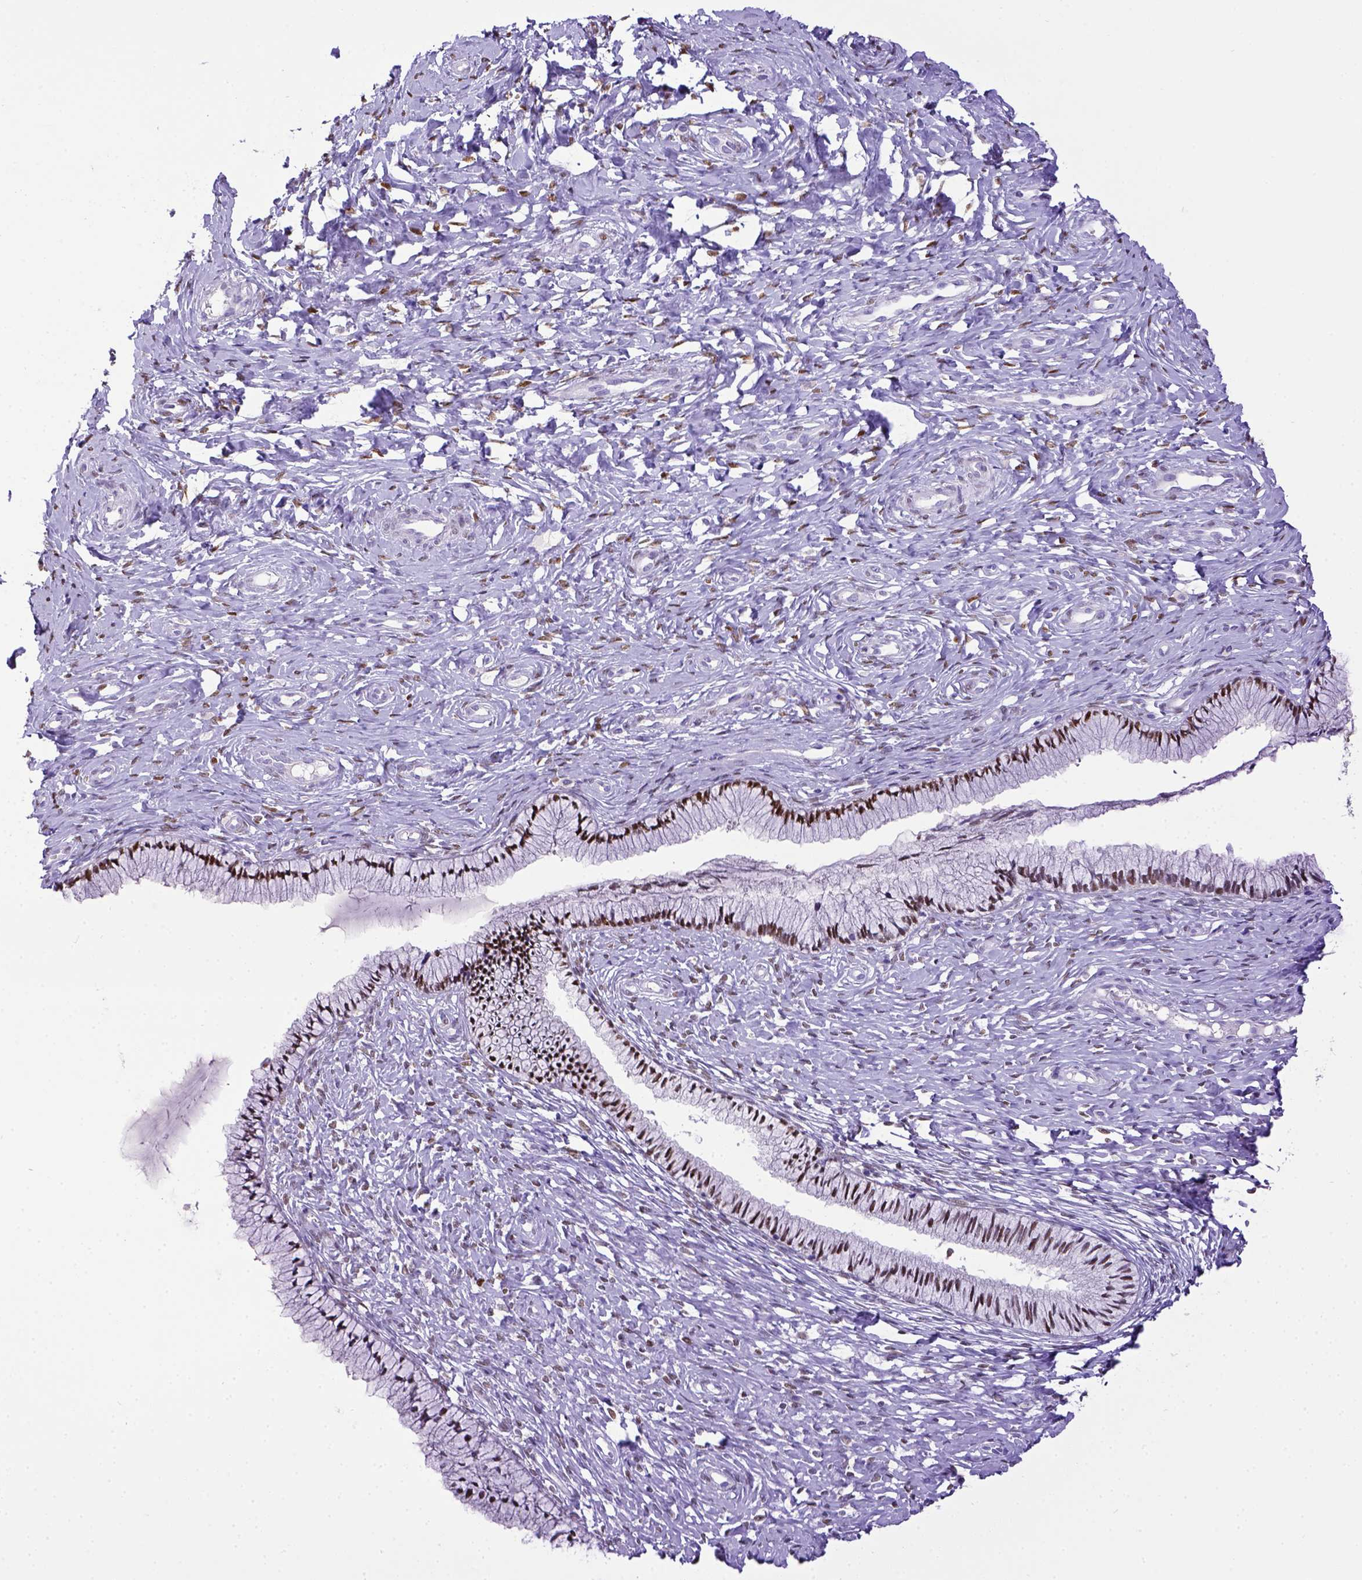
{"staining": {"intensity": "strong", "quantity": "25%-75%", "location": "nuclear"}, "tissue": "cervix", "cell_type": "Glandular cells", "image_type": "normal", "snomed": [{"axis": "morphology", "description": "Normal tissue, NOS"}, {"axis": "topography", "description": "Cervix"}], "caption": "The histopathology image displays staining of benign cervix, revealing strong nuclear protein positivity (brown color) within glandular cells.", "gene": "ESR1", "patient": {"sex": "female", "age": 37}}